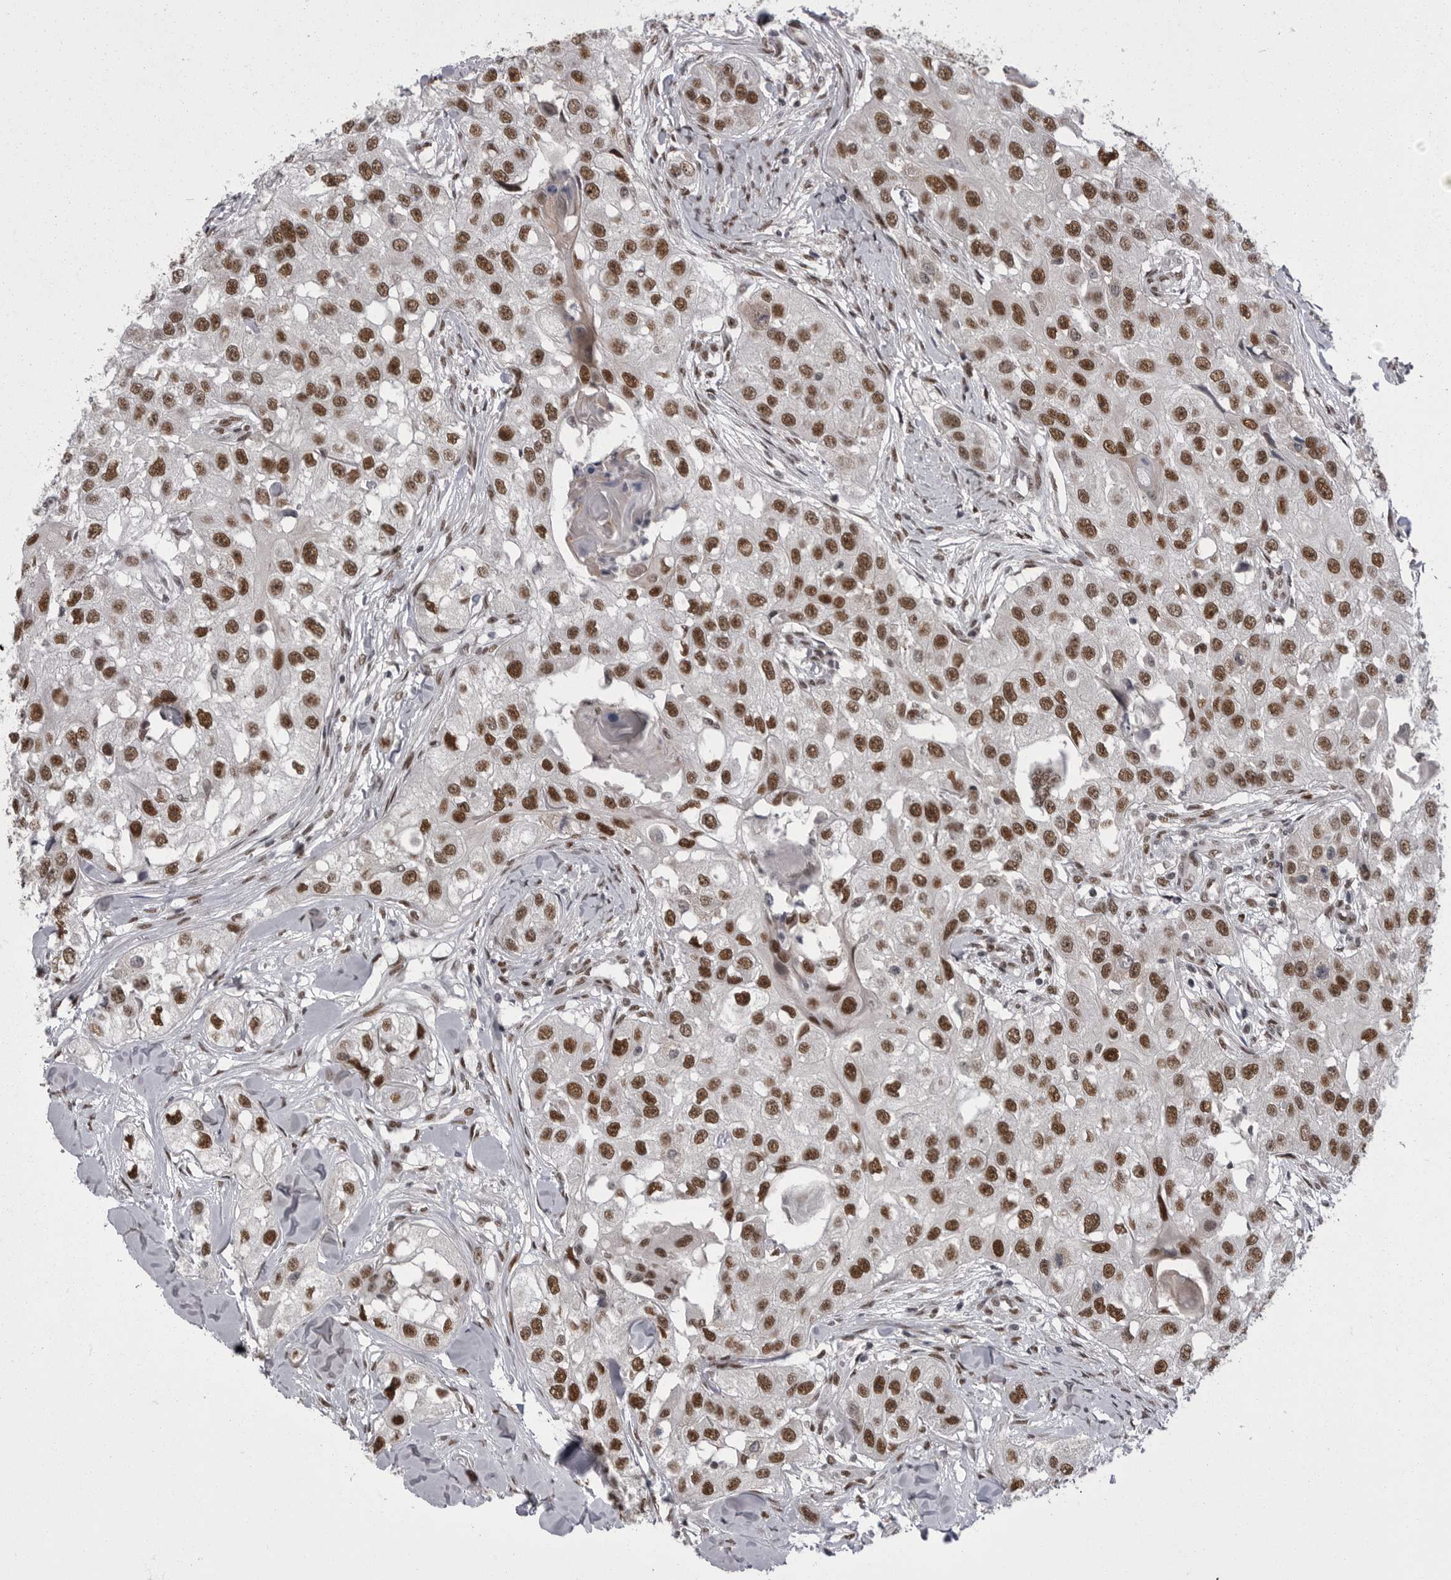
{"staining": {"intensity": "strong", "quantity": ">75%", "location": "nuclear"}, "tissue": "head and neck cancer", "cell_type": "Tumor cells", "image_type": "cancer", "snomed": [{"axis": "morphology", "description": "Normal tissue, NOS"}, {"axis": "morphology", "description": "Squamous cell carcinoma, NOS"}, {"axis": "topography", "description": "Skeletal muscle"}, {"axis": "topography", "description": "Head-Neck"}], "caption": "Human head and neck squamous cell carcinoma stained with a brown dye reveals strong nuclear positive staining in approximately >75% of tumor cells.", "gene": "MEPCE", "patient": {"sex": "male", "age": 51}}